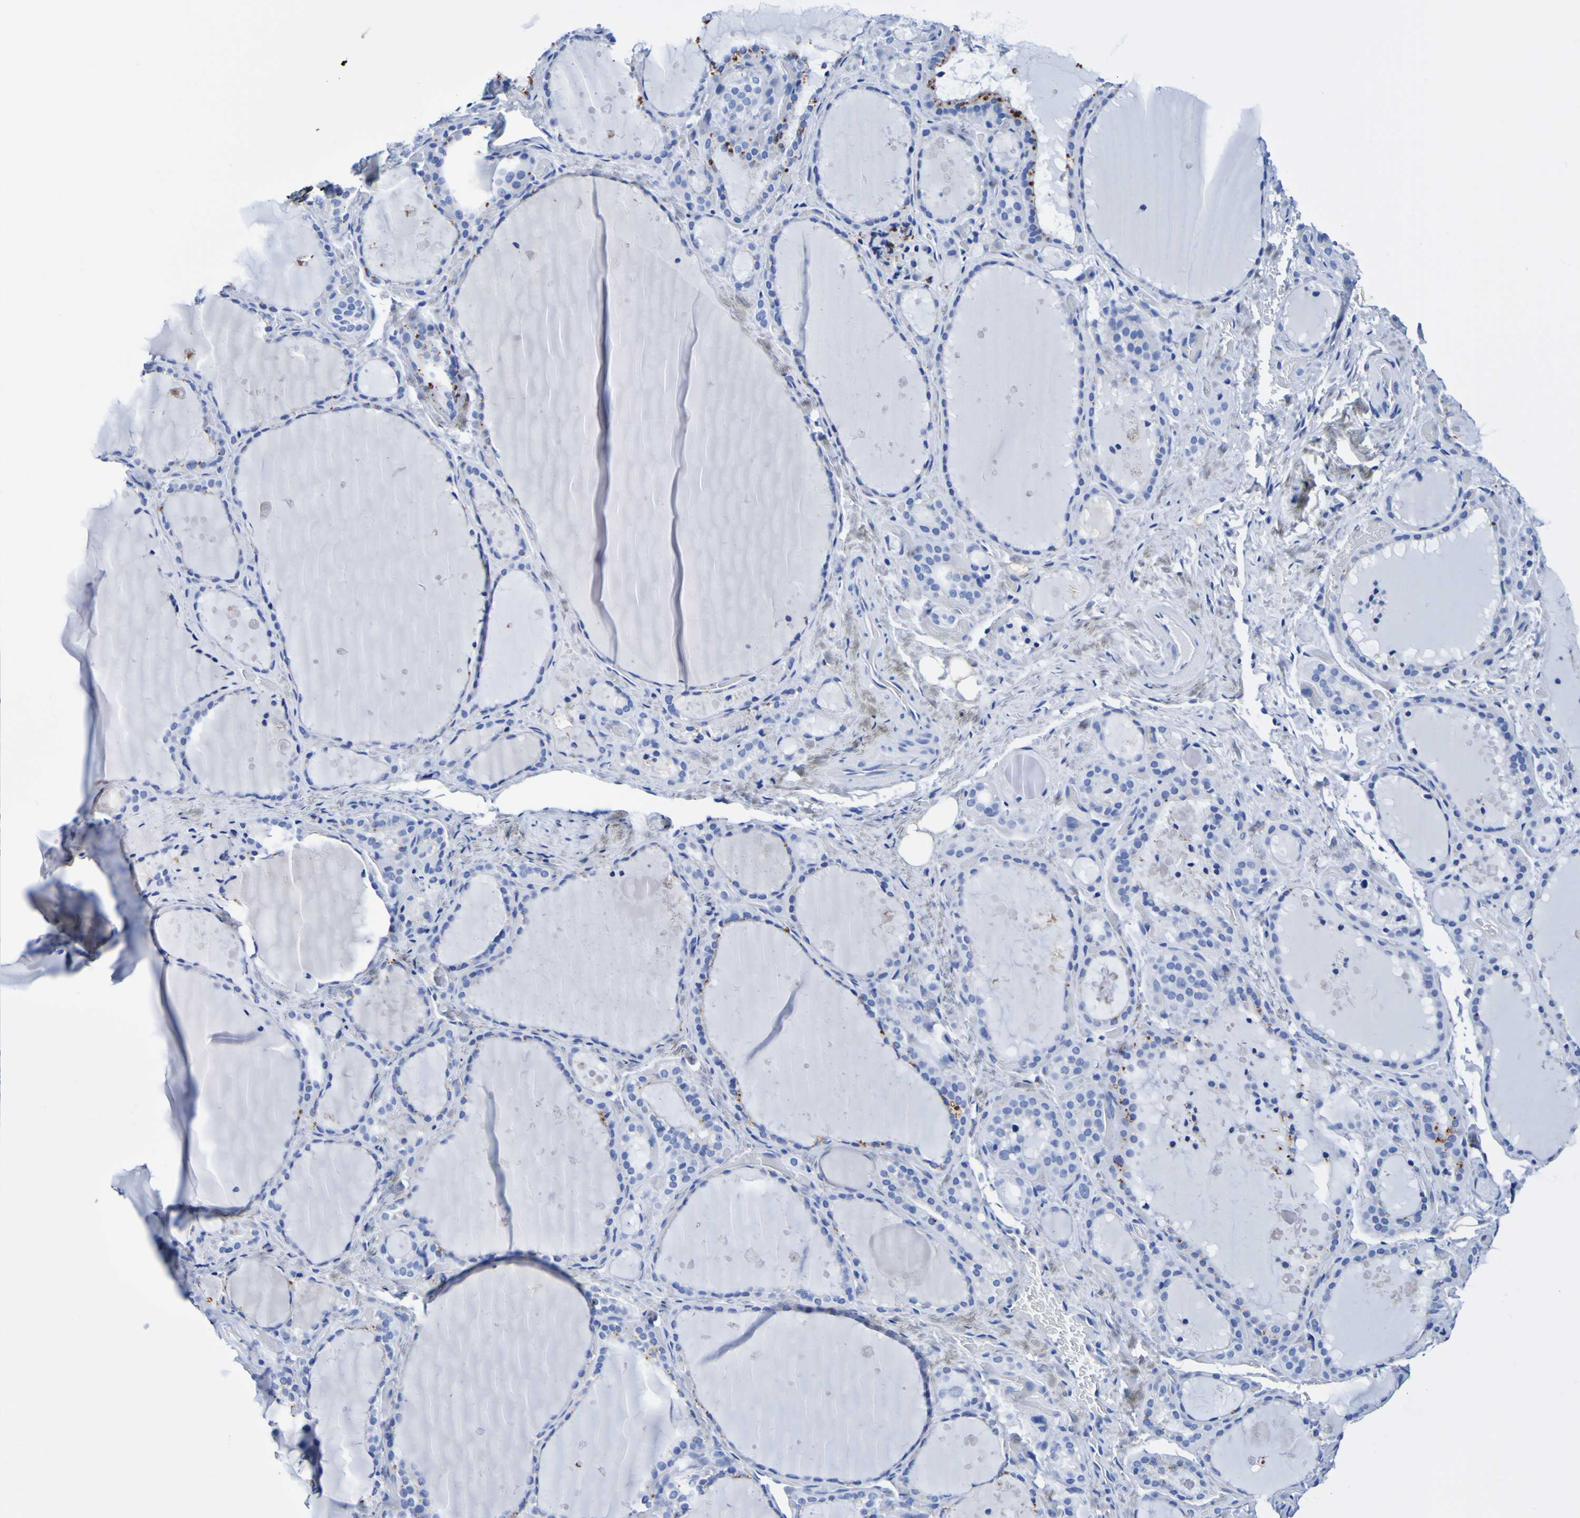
{"staining": {"intensity": "moderate", "quantity": "<25%", "location": "cytoplasmic/membranous"}, "tissue": "thyroid gland", "cell_type": "Glandular cells", "image_type": "normal", "snomed": [{"axis": "morphology", "description": "Normal tissue, NOS"}, {"axis": "topography", "description": "Thyroid gland"}], "caption": "Approximately <25% of glandular cells in unremarkable thyroid gland exhibit moderate cytoplasmic/membranous protein positivity as visualized by brown immunohistochemical staining.", "gene": "DPEP1", "patient": {"sex": "female", "age": 44}}